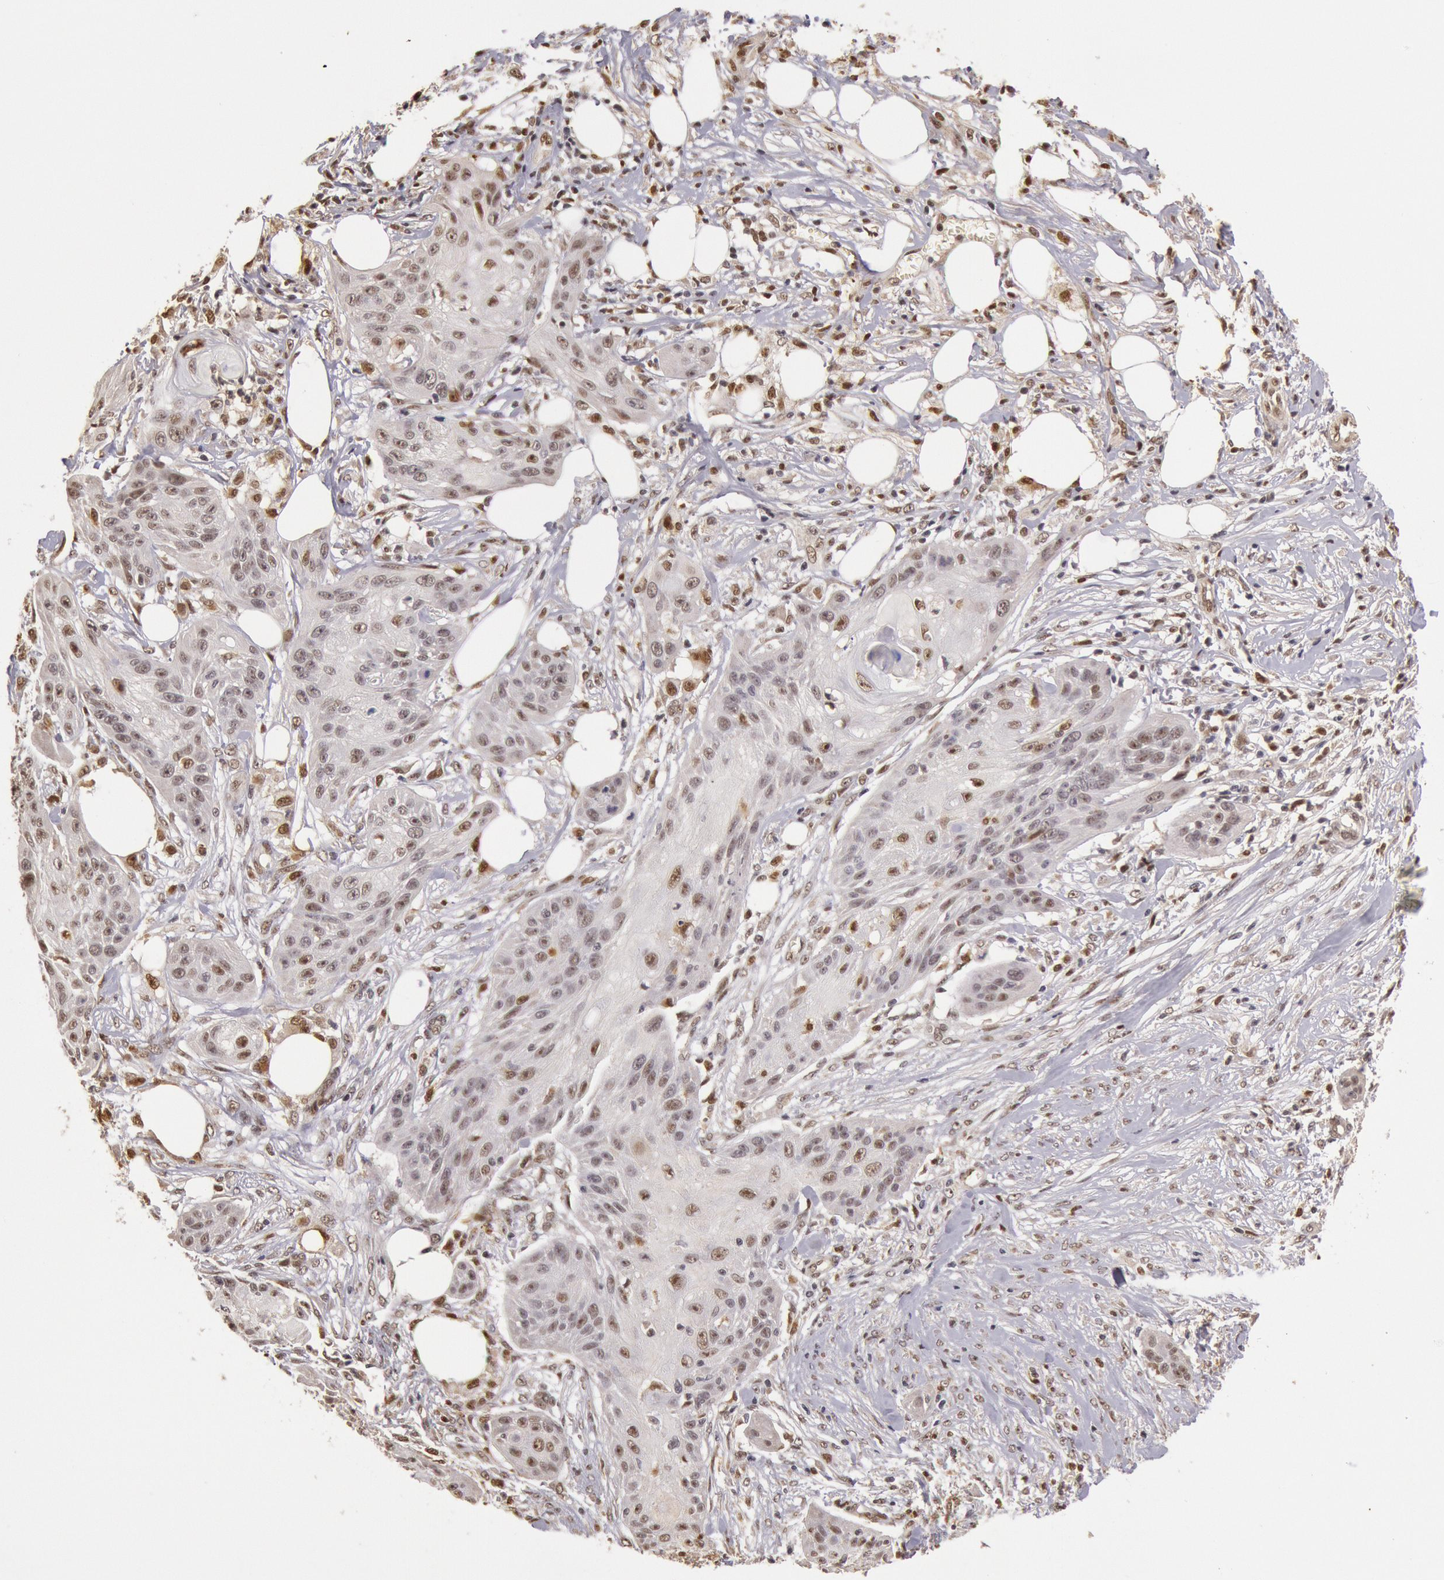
{"staining": {"intensity": "moderate", "quantity": "<25%", "location": "nuclear"}, "tissue": "skin cancer", "cell_type": "Tumor cells", "image_type": "cancer", "snomed": [{"axis": "morphology", "description": "Squamous cell carcinoma, NOS"}, {"axis": "topography", "description": "Skin"}], "caption": "Protein expression by immunohistochemistry (IHC) reveals moderate nuclear expression in about <25% of tumor cells in squamous cell carcinoma (skin).", "gene": "LIG4", "patient": {"sex": "female", "age": 88}}